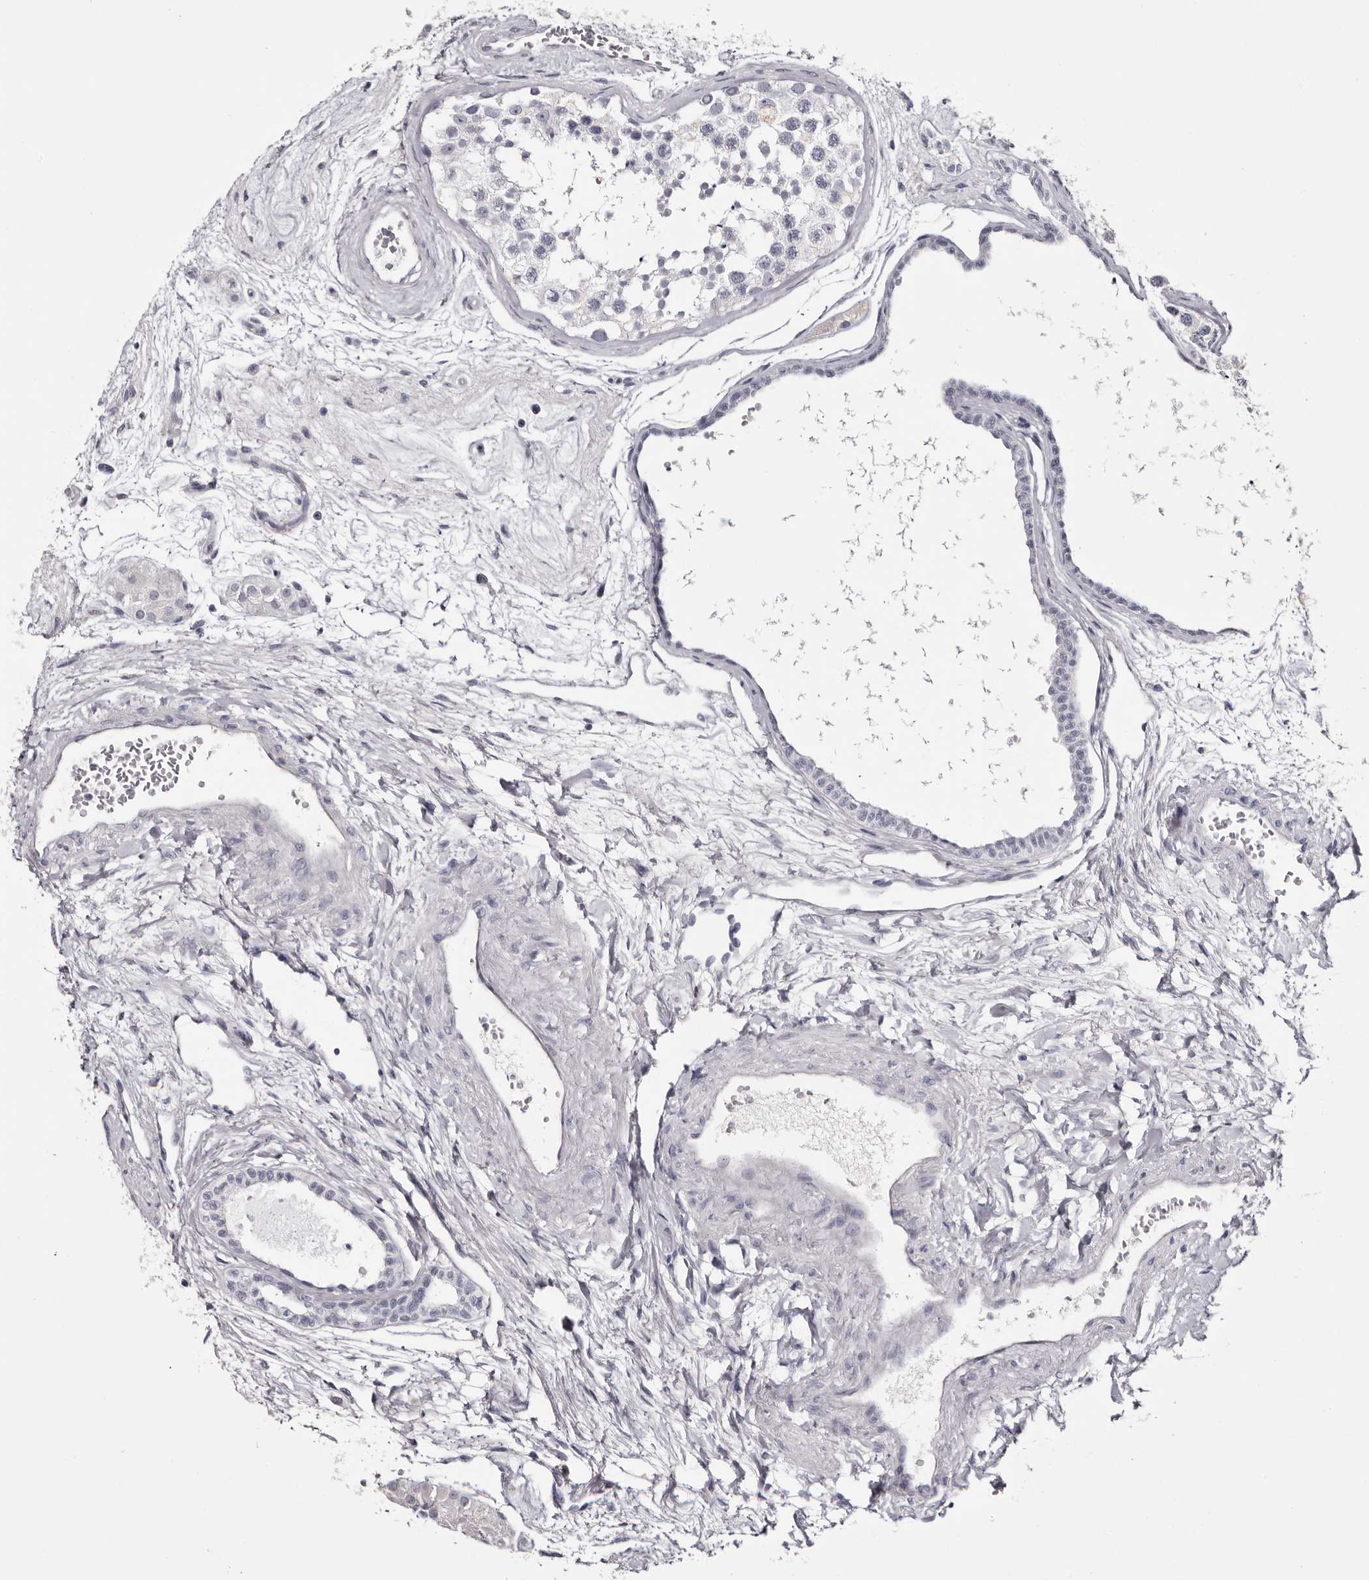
{"staining": {"intensity": "negative", "quantity": "none", "location": "none"}, "tissue": "testis", "cell_type": "Cells in seminiferous ducts", "image_type": "normal", "snomed": [{"axis": "morphology", "description": "Normal tissue, NOS"}, {"axis": "topography", "description": "Testis"}], "caption": "Immunohistochemistry histopathology image of unremarkable testis: human testis stained with DAB demonstrates no significant protein positivity in cells in seminiferous ducts.", "gene": "CA6", "patient": {"sex": "male", "age": 56}}